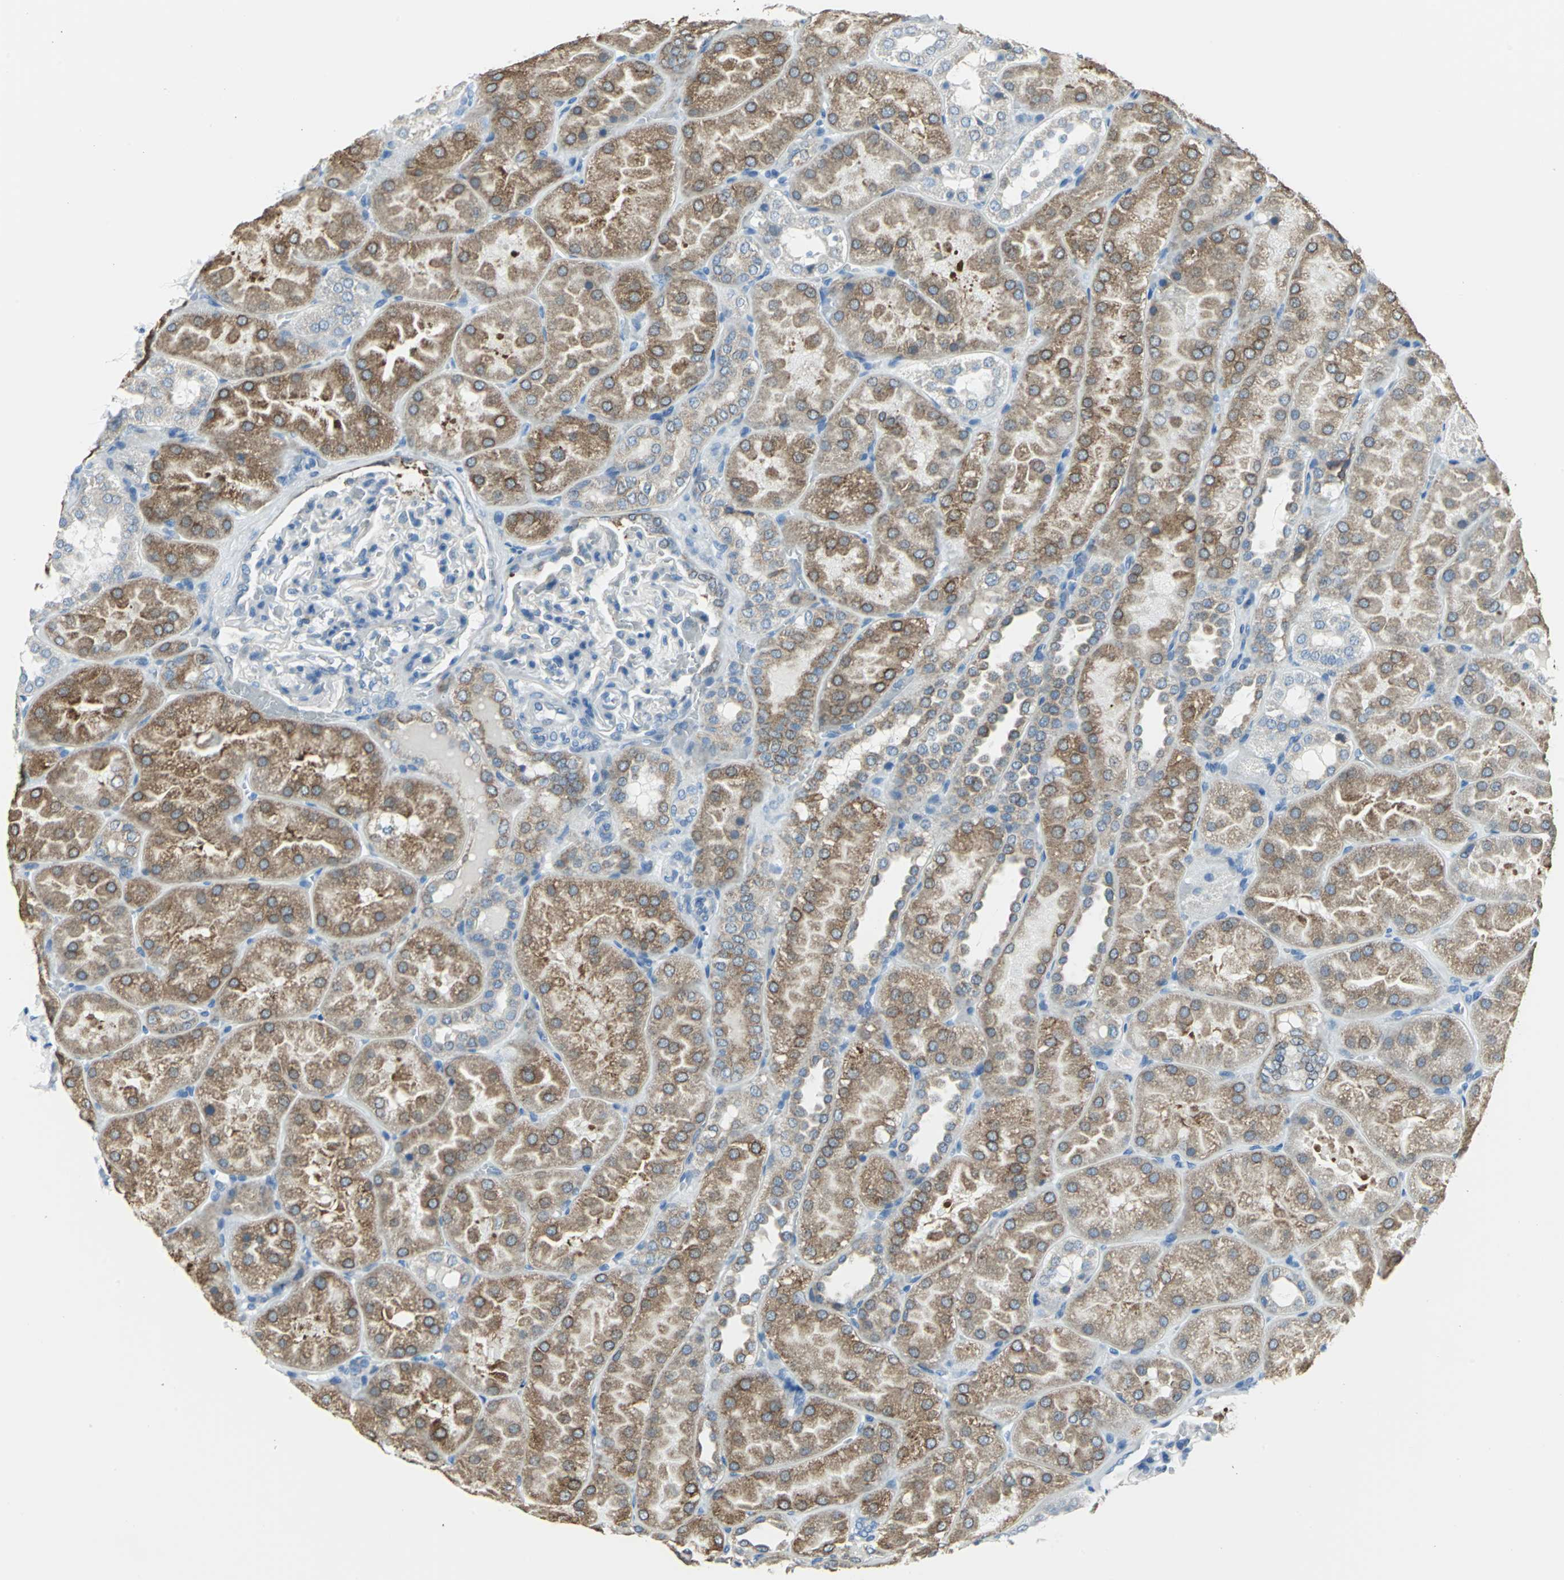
{"staining": {"intensity": "negative", "quantity": "none", "location": "none"}, "tissue": "kidney", "cell_type": "Cells in glomeruli", "image_type": "normal", "snomed": [{"axis": "morphology", "description": "Normal tissue, NOS"}, {"axis": "topography", "description": "Kidney"}], "caption": "Protein analysis of benign kidney displays no significant staining in cells in glomeruli.", "gene": "CYB5A", "patient": {"sex": "male", "age": 28}}